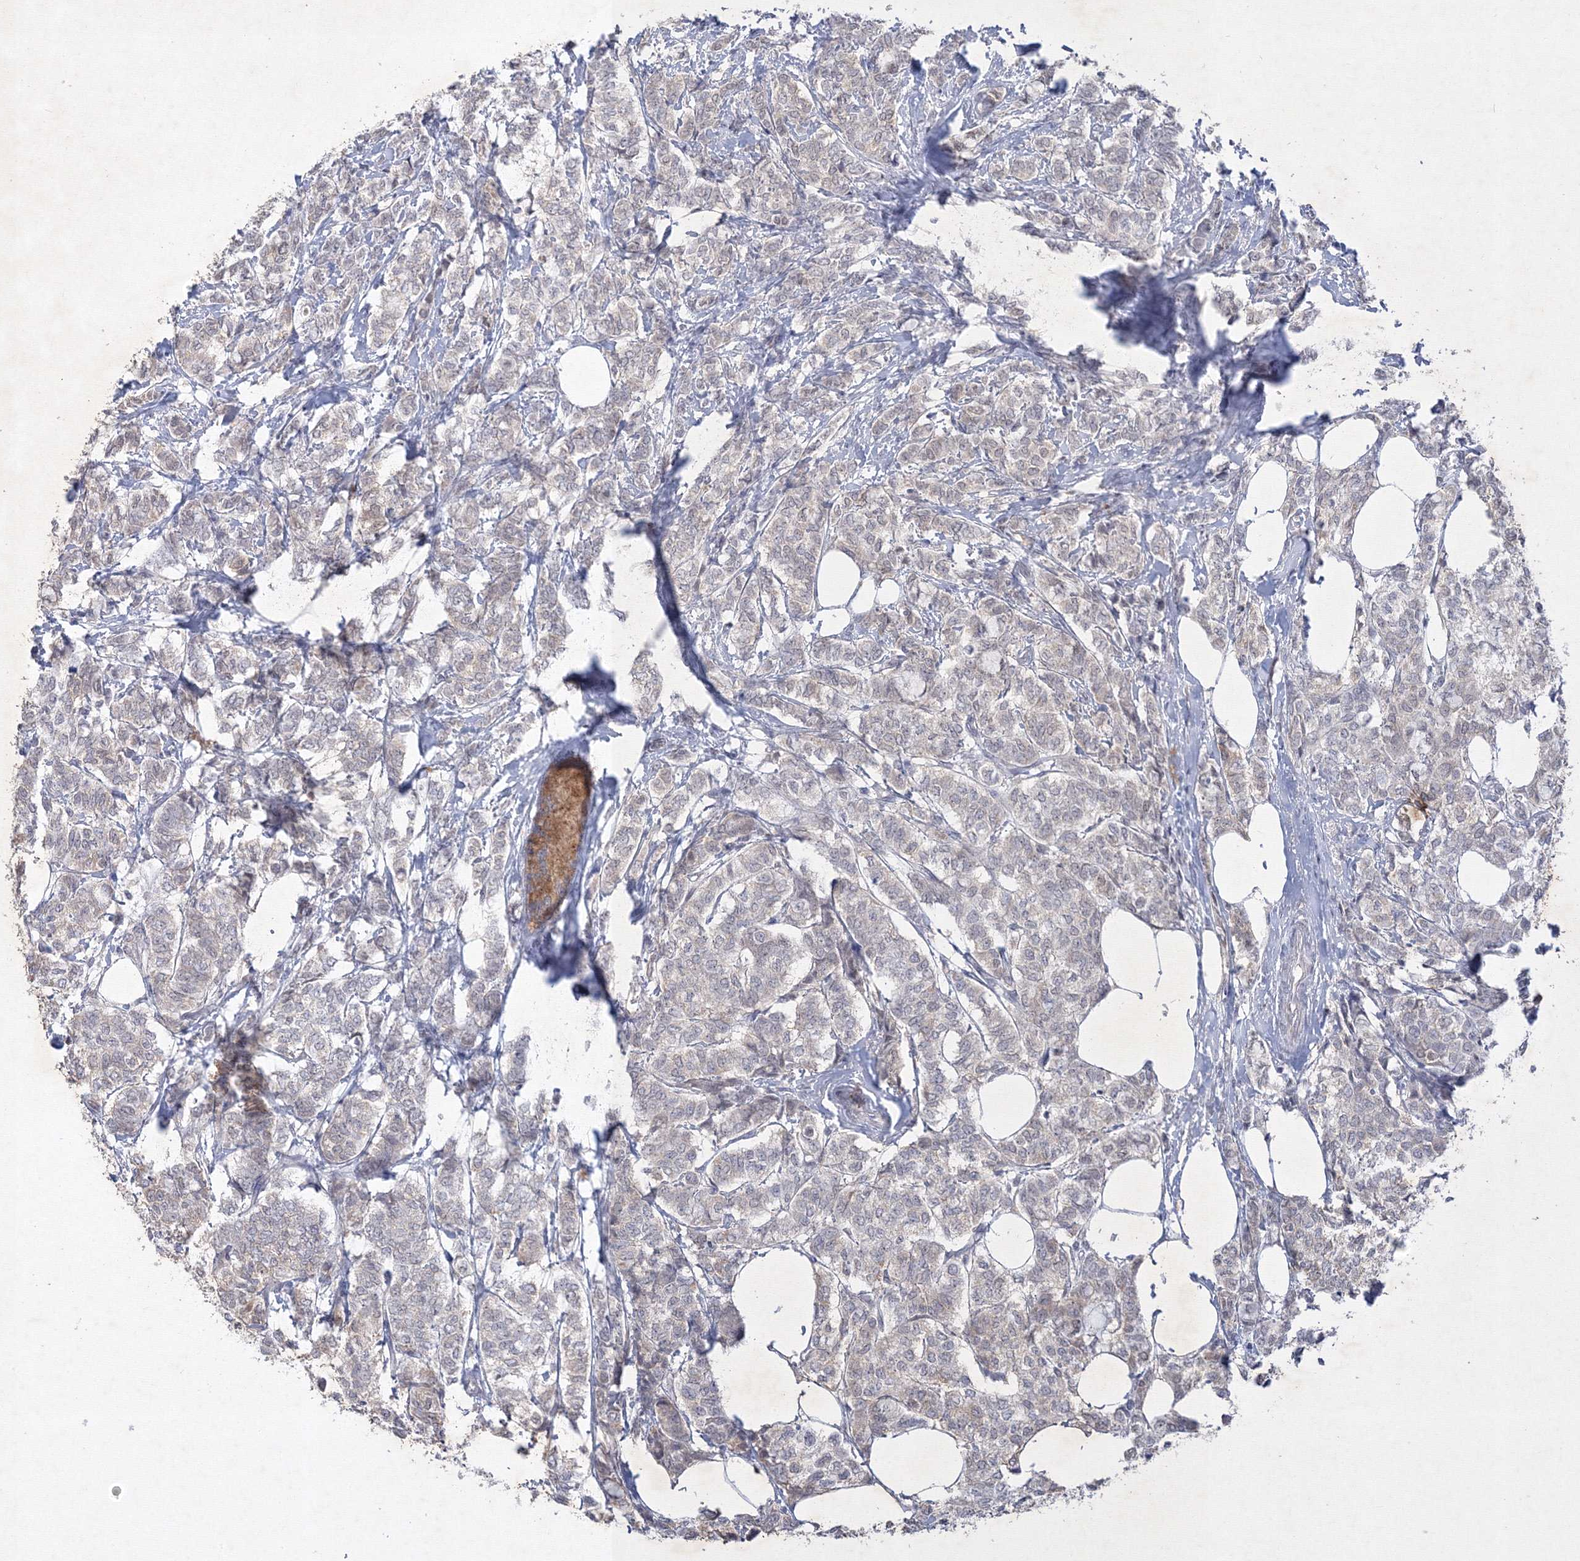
{"staining": {"intensity": "weak", "quantity": "<25%", "location": "cytoplasmic/membranous"}, "tissue": "breast cancer", "cell_type": "Tumor cells", "image_type": "cancer", "snomed": [{"axis": "morphology", "description": "Lobular carcinoma"}, {"axis": "topography", "description": "Breast"}], "caption": "High power microscopy image of an IHC micrograph of breast lobular carcinoma, revealing no significant staining in tumor cells.", "gene": "NXPE3", "patient": {"sex": "female", "age": 60}}